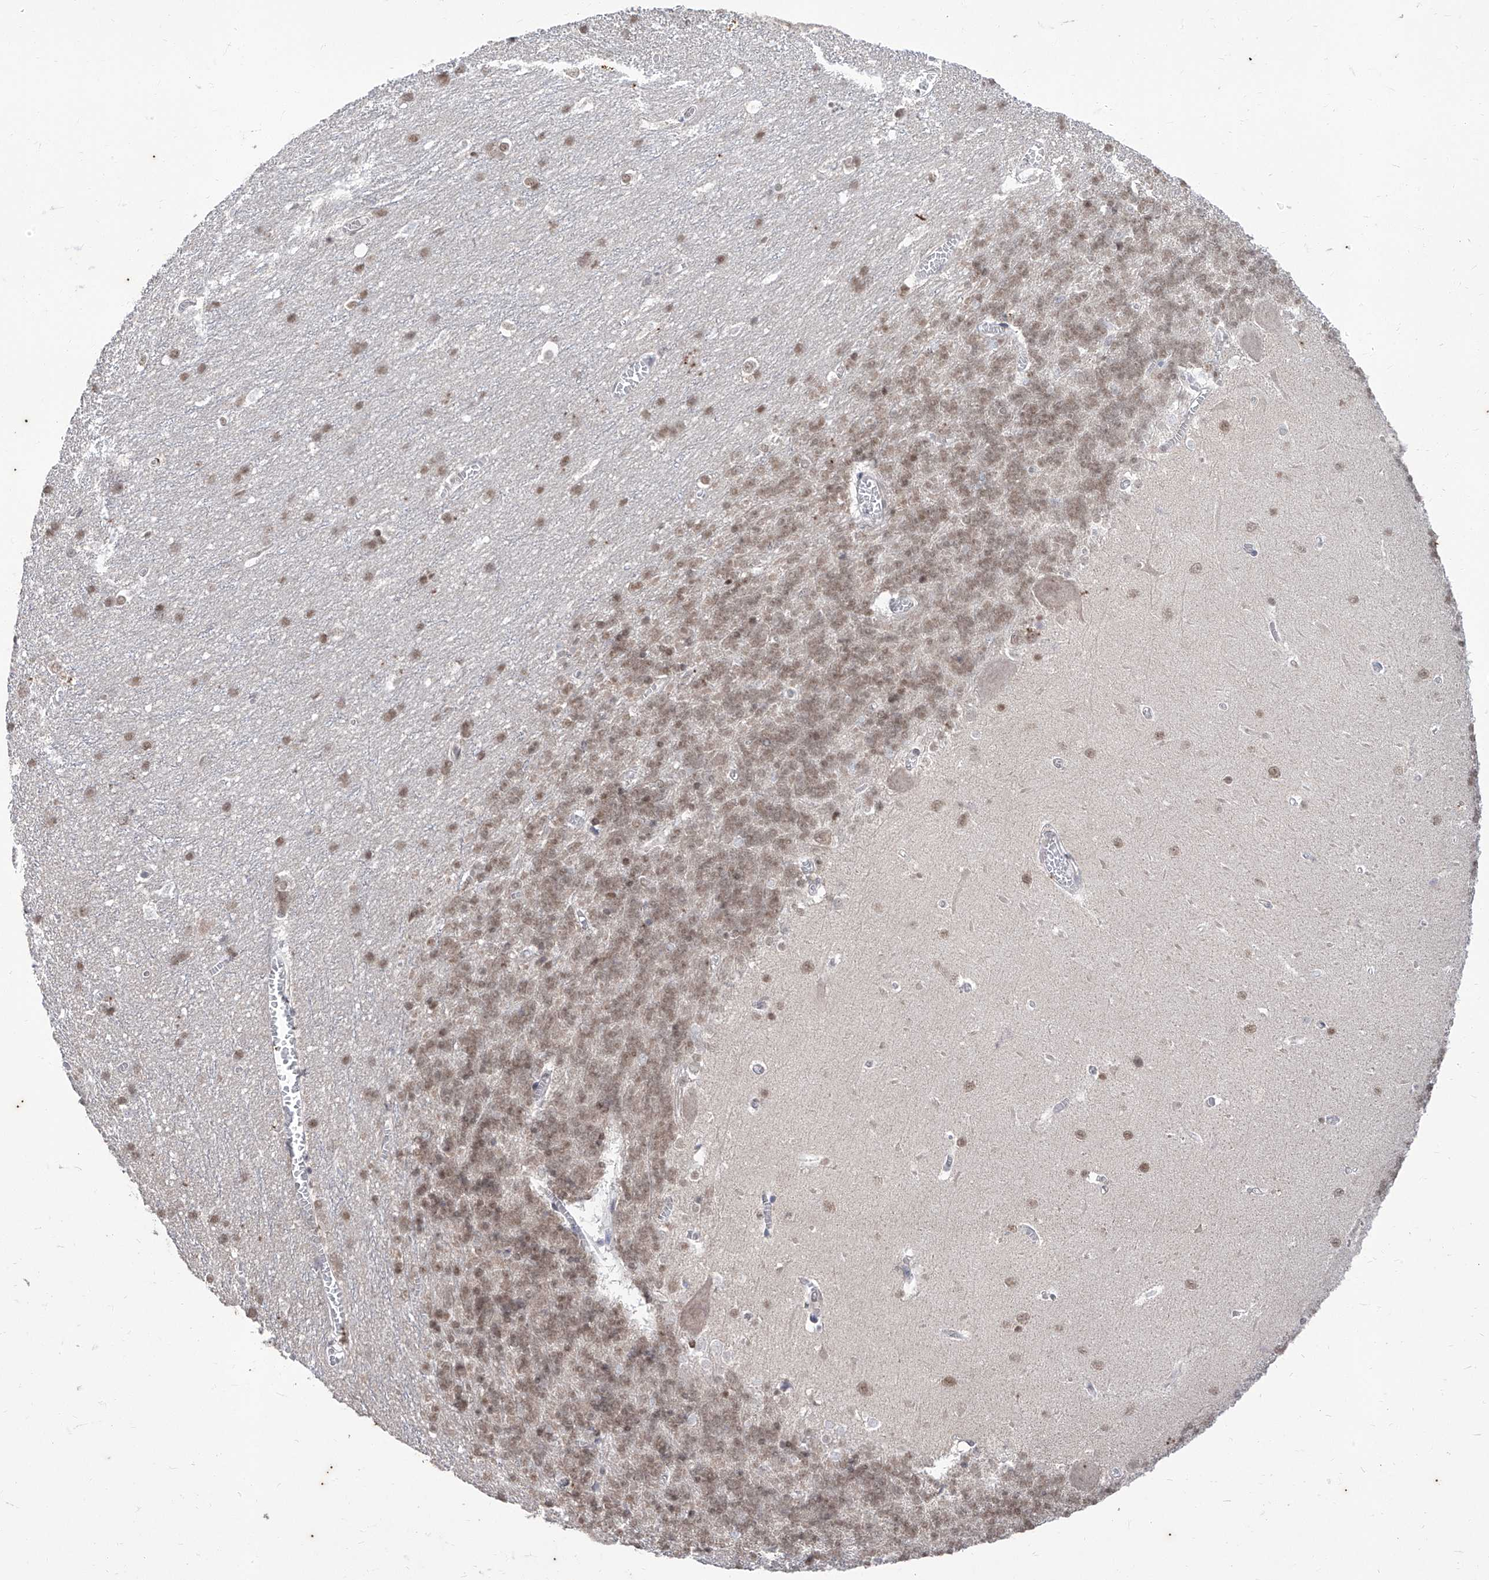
{"staining": {"intensity": "moderate", "quantity": "25%-75%", "location": "nuclear"}, "tissue": "cerebellum", "cell_type": "Cells in granular layer", "image_type": "normal", "snomed": [{"axis": "morphology", "description": "Normal tissue, NOS"}, {"axis": "topography", "description": "Cerebellum"}], "caption": "Approximately 25%-75% of cells in granular layer in normal human cerebellum reveal moderate nuclear protein staining as visualized by brown immunohistochemical staining.", "gene": "PHF20L1", "patient": {"sex": "male", "age": 37}}